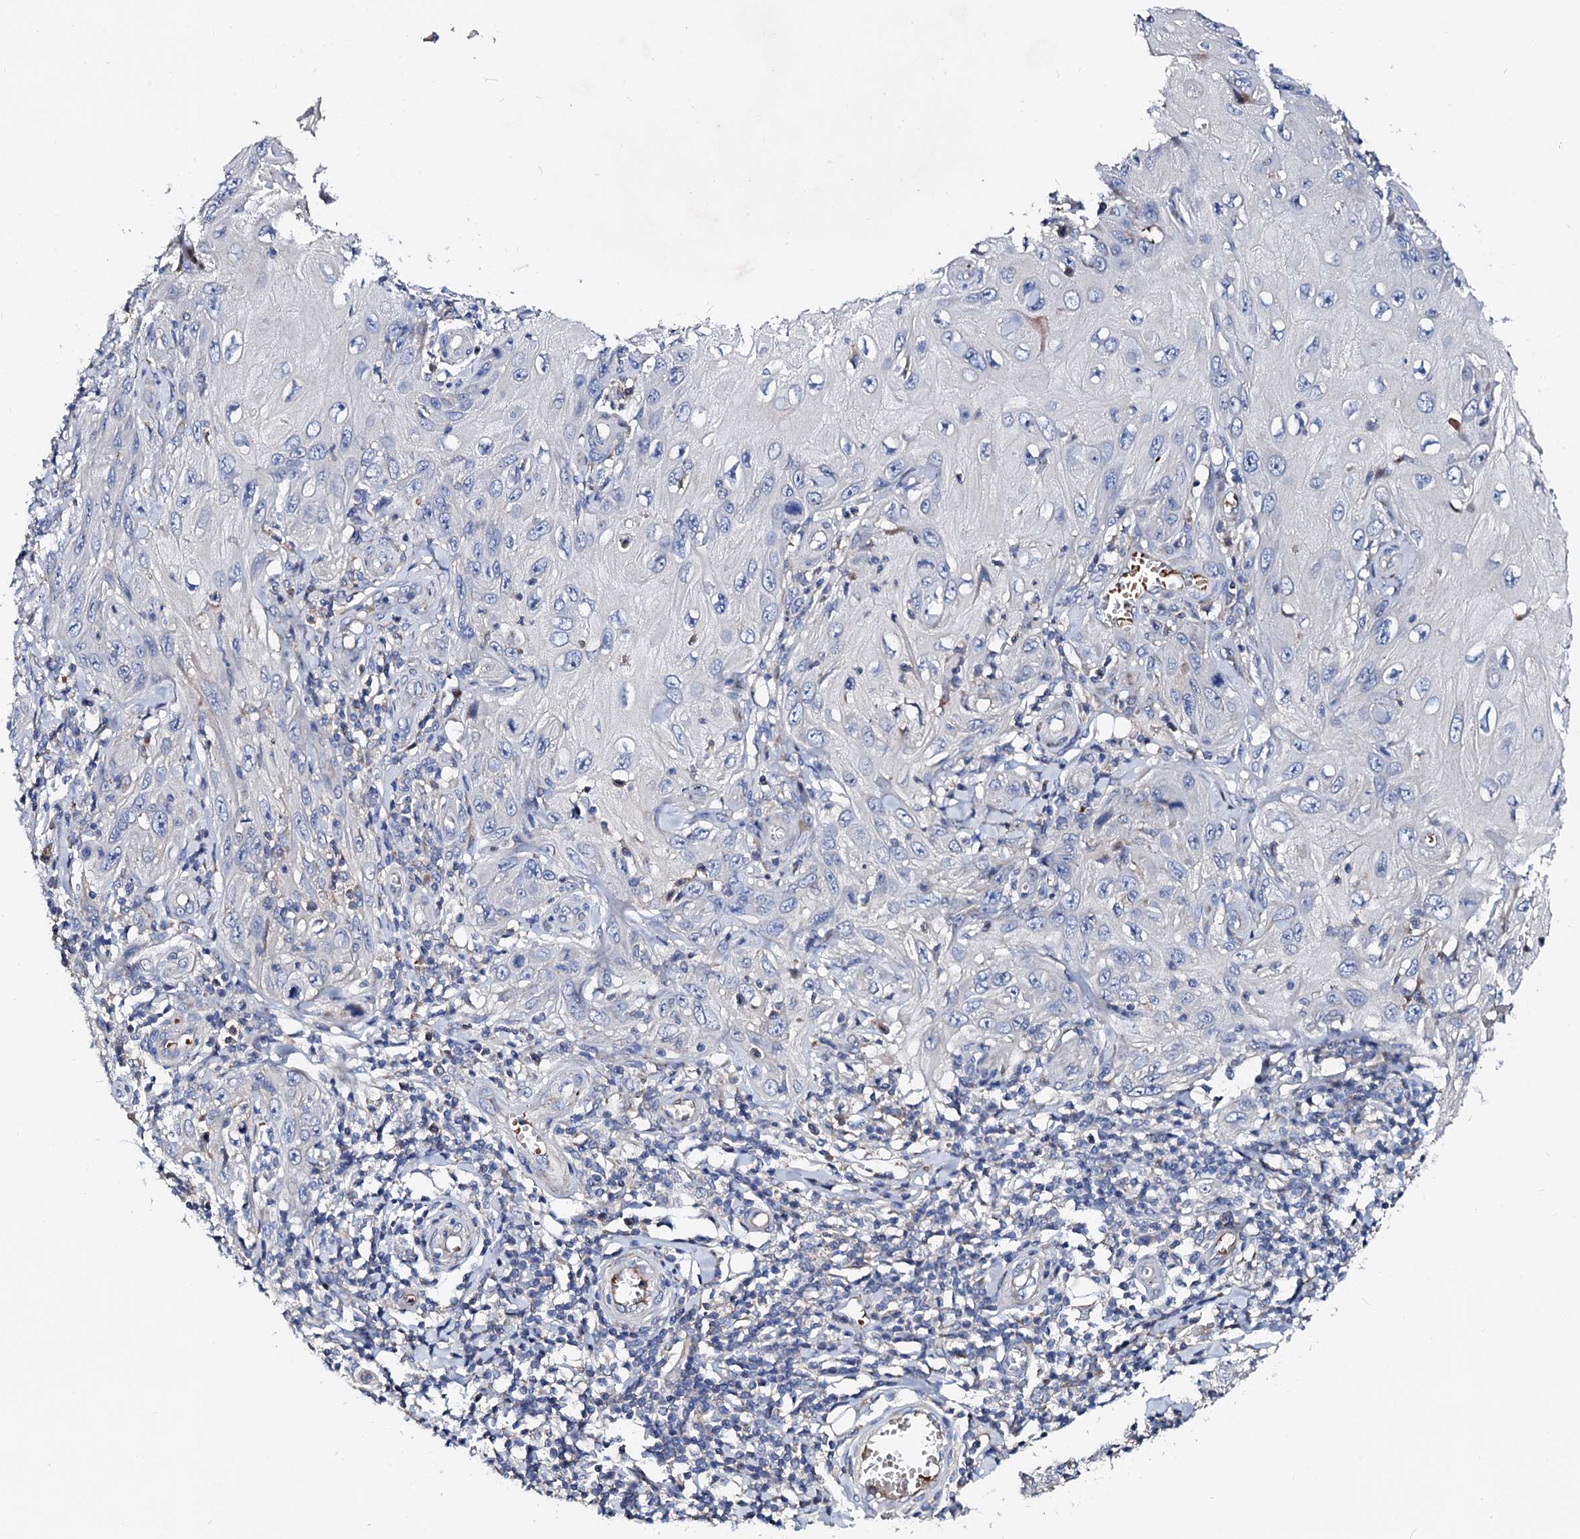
{"staining": {"intensity": "negative", "quantity": "none", "location": "none"}, "tissue": "skin cancer", "cell_type": "Tumor cells", "image_type": "cancer", "snomed": [{"axis": "morphology", "description": "Squamous cell carcinoma, NOS"}, {"axis": "topography", "description": "Skin"}], "caption": "Tumor cells are negative for protein expression in human skin cancer.", "gene": "SLC10A7", "patient": {"sex": "female", "age": 73}}